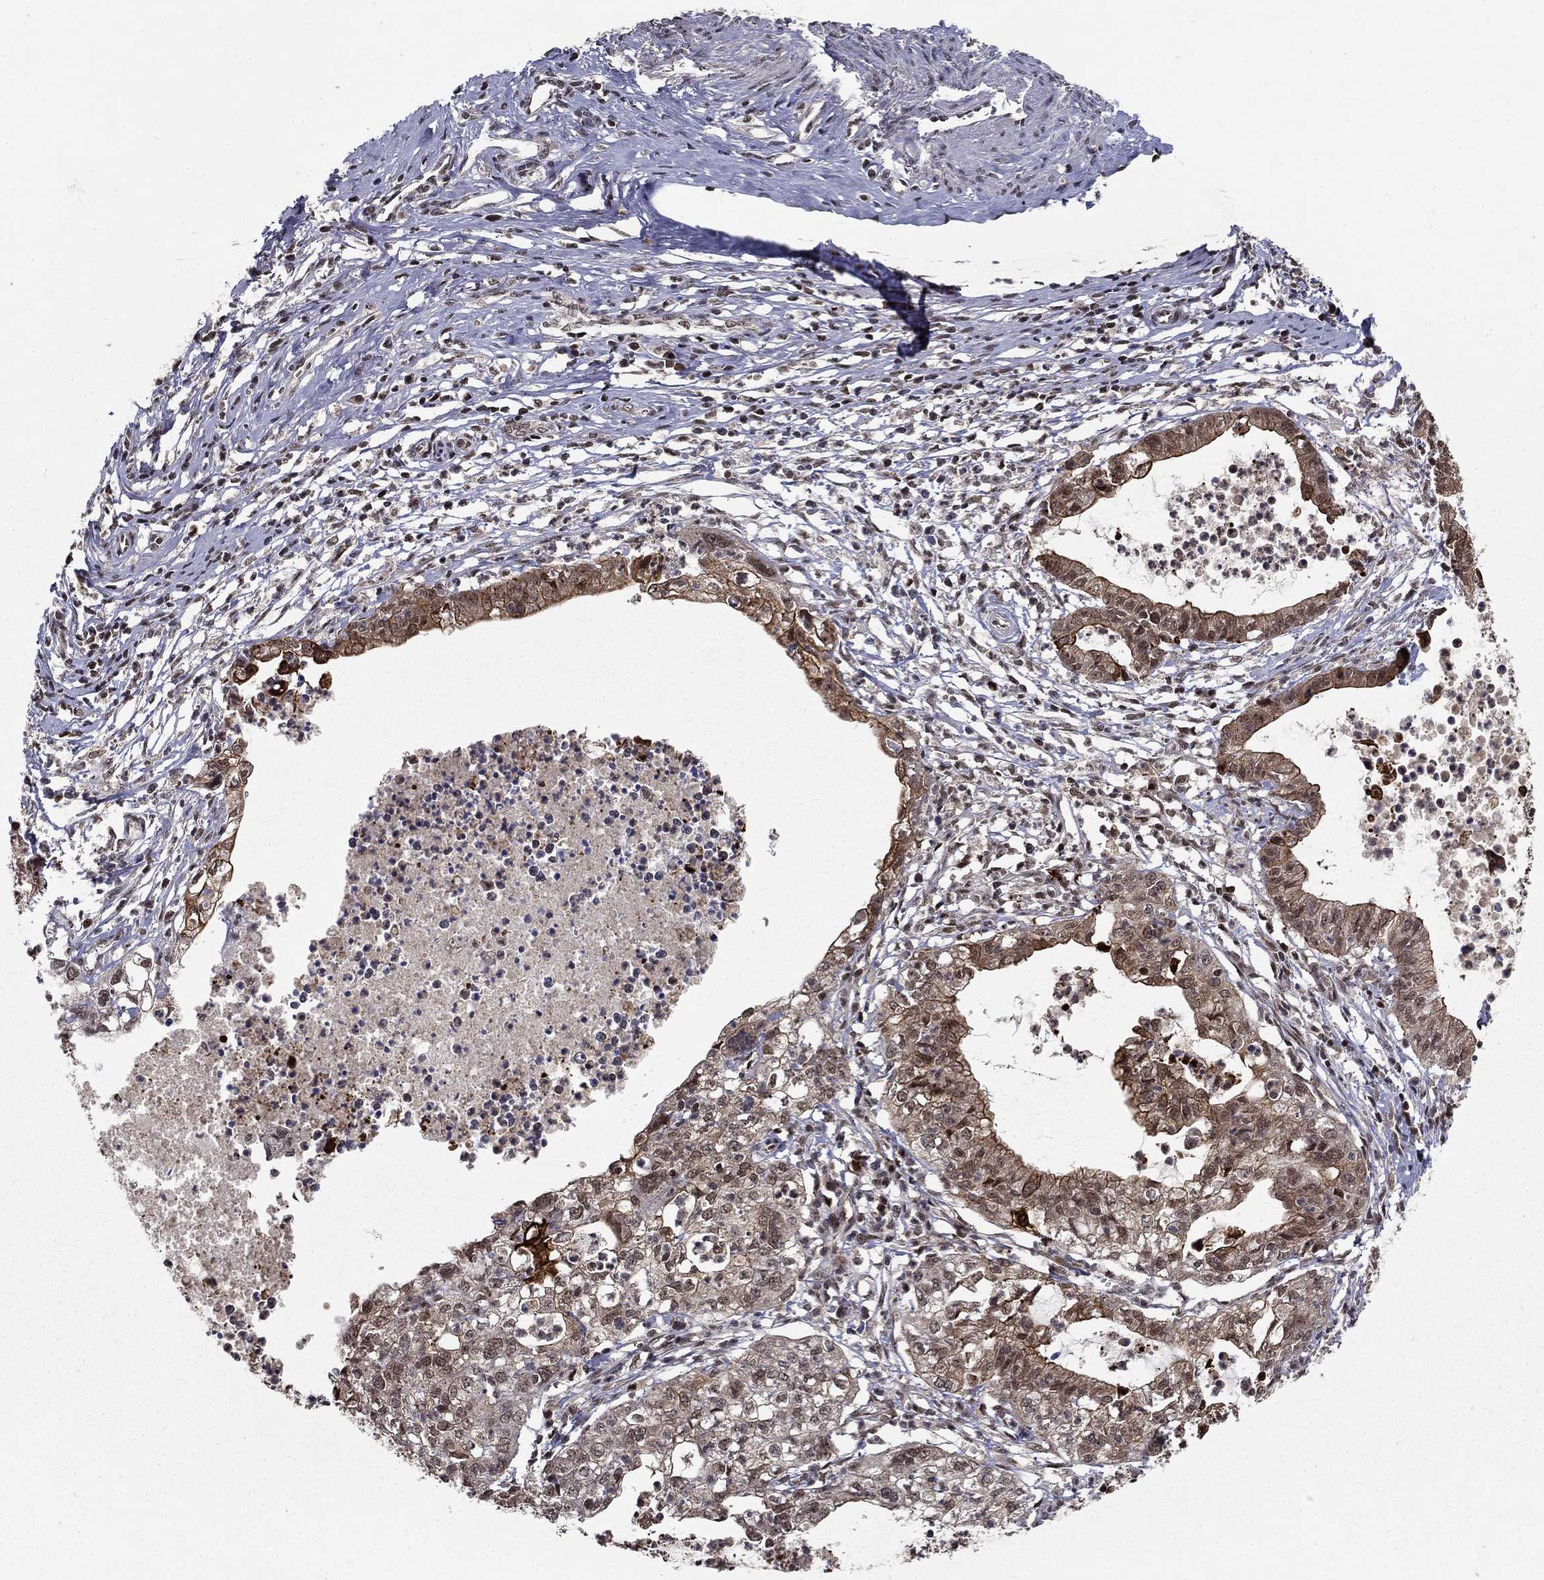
{"staining": {"intensity": "weak", "quantity": ">75%", "location": "cytoplasmic/membranous"}, "tissue": "cervical cancer", "cell_type": "Tumor cells", "image_type": "cancer", "snomed": [{"axis": "morphology", "description": "Normal tissue, NOS"}, {"axis": "morphology", "description": "Adenocarcinoma, NOS"}, {"axis": "topography", "description": "Cervix"}], "caption": "There is low levels of weak cytoplasmic/membranous positivity in tumor cells of cervical adenocarcinoma, as demonstrated by immunohistochemical staining (brown color).", "gene": "CDCA7L", "patient": {"sex": "female", "age": 38}}